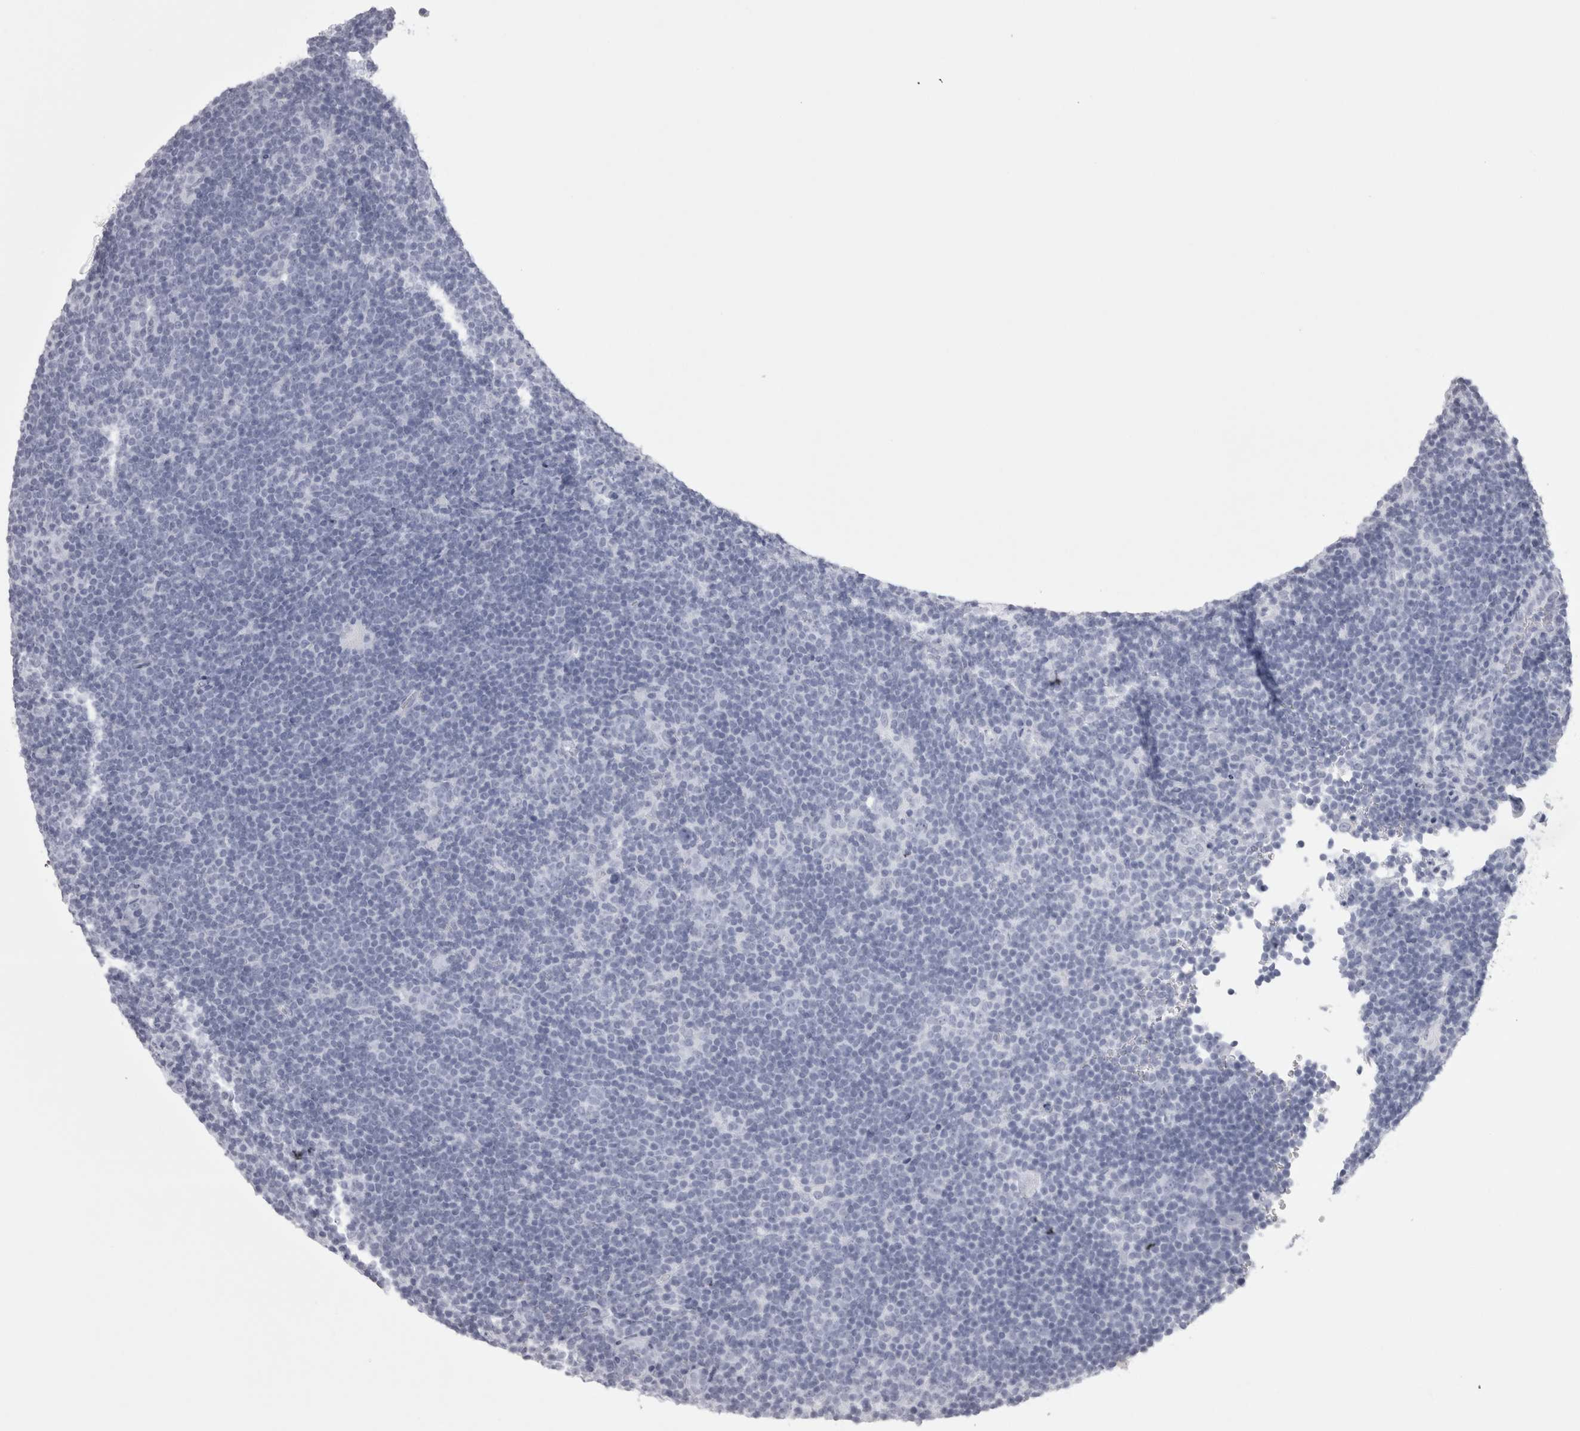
{"staining": {"intensity": "negative", "quantity": "none", "location": "none"}, "tissue": "lymphoma", "cell_type": "Tumor cells", "image_type": "cancer", "snomed": [{"axis": "morphology", "description": "Hodgkin's disease, NOS"}, {"axis": "topography", "description": "Lymph node"}], "caption": "DAB immunohistochemical staining of human Hodgkin's disease displays no significant positivity in tumor cells. (DAB (3,3'-diaminobenzidine) immunohistochemistry visualized using brightfield microscopy, high magnification).", "gene": "SKAP1", "patient": {"sex": "female", "age": 57}}